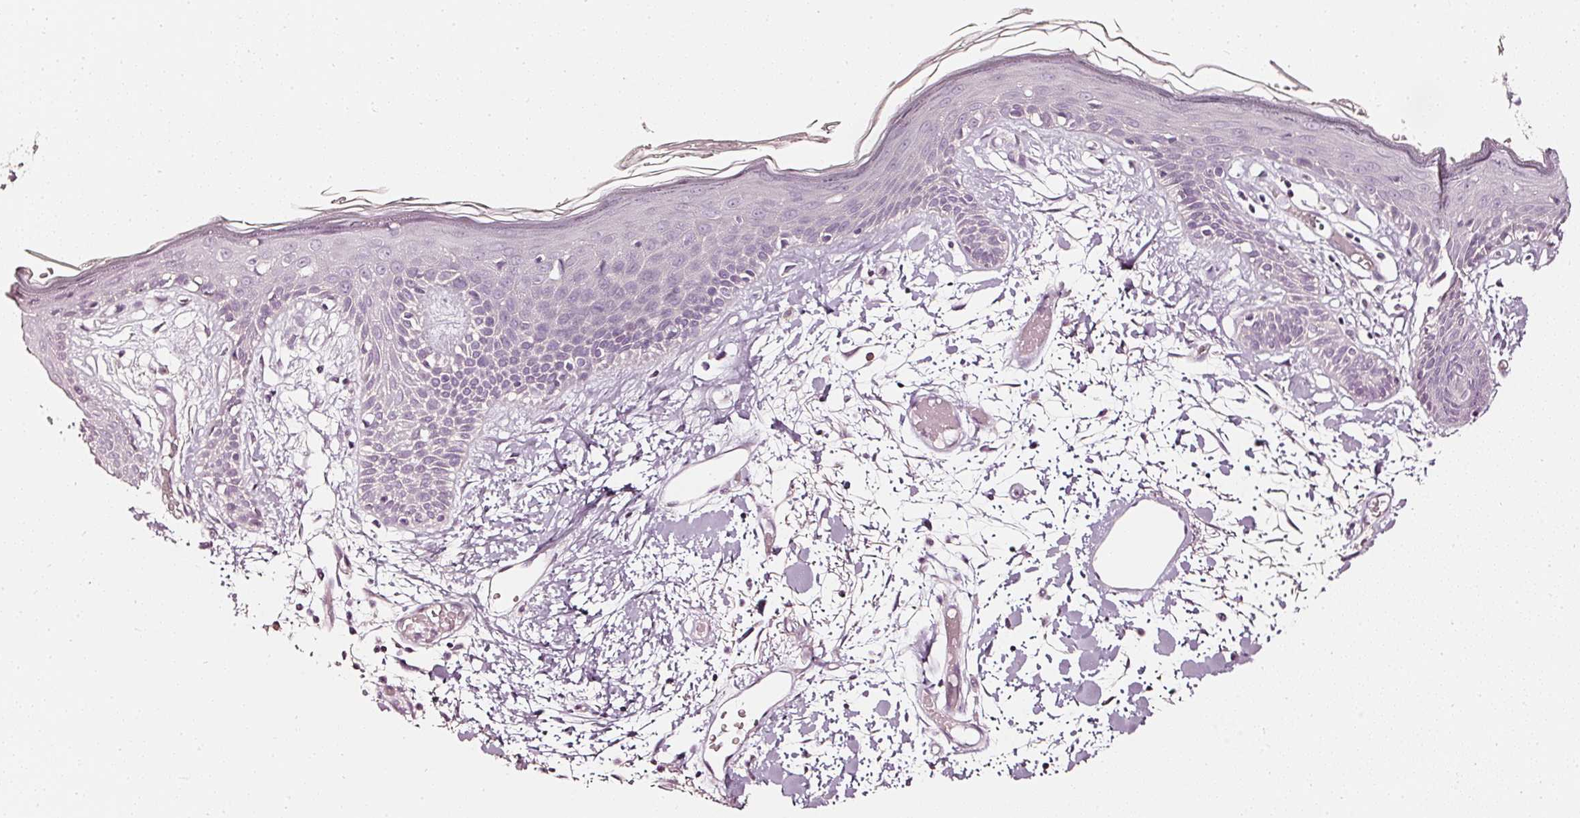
{"staining": {"intensity": "weak", "quantity": "<25%", "location": "cytoplasmic/membranous"}, "tissue": "skin", "cell_type": "Fibroblasts", "image_type": "normal", "snomed": [{"axis": "morphology", "description": "Normal tissue, NOS"}, {"axis": "topography", "description": "Skin"}], "caption": "Immunohistochemistry micrograph of benign skin stained for a protein (brown), which demonstrates no positivity in fibroblasts. The staining is performed using DAB (3,3'-diaminobenzidine) brown chromogen with nuclei counter-stained in using hematoxylin.", "gene": "CNP", "patient": {"sex": "male", "age": 79}}